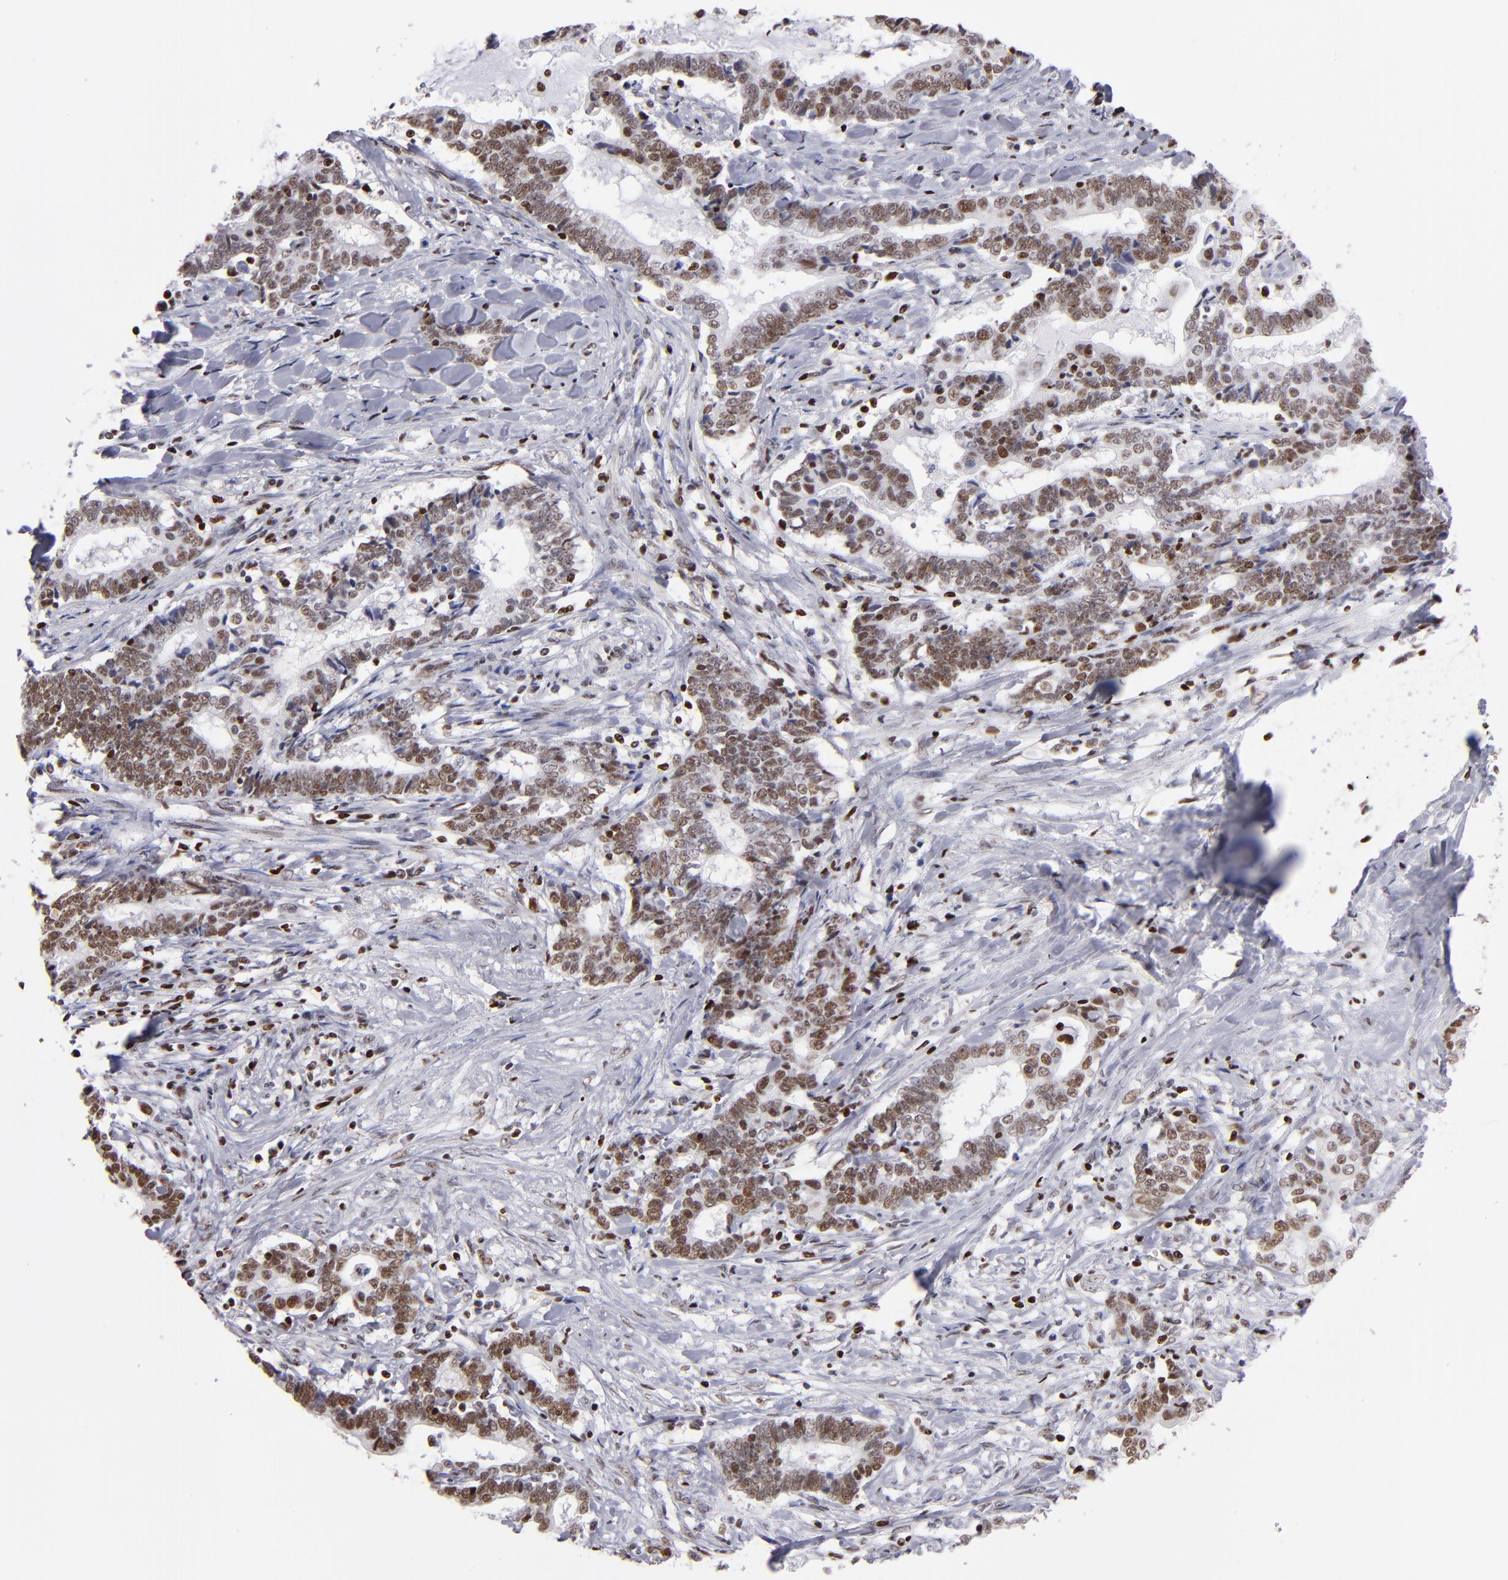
{"staining": {"intensity": "moderate", "quantity": ">75%", "location": "nuclear"}, "tissue": "liver cancer", "cell_type": "Tumor cells", "image_type": "cancer", "snomed": [{"axis": "morphology", "description": "Cholangiocarcinoma"}, {"axis": "topography", "description": "Liver"}], "caption": "Human liver cholangiocarcinoma stained with a protein marker reveals moderate staining in tumor cells.", "gene": "POLA1", "patient": {"sex": "male", "age": 57}}